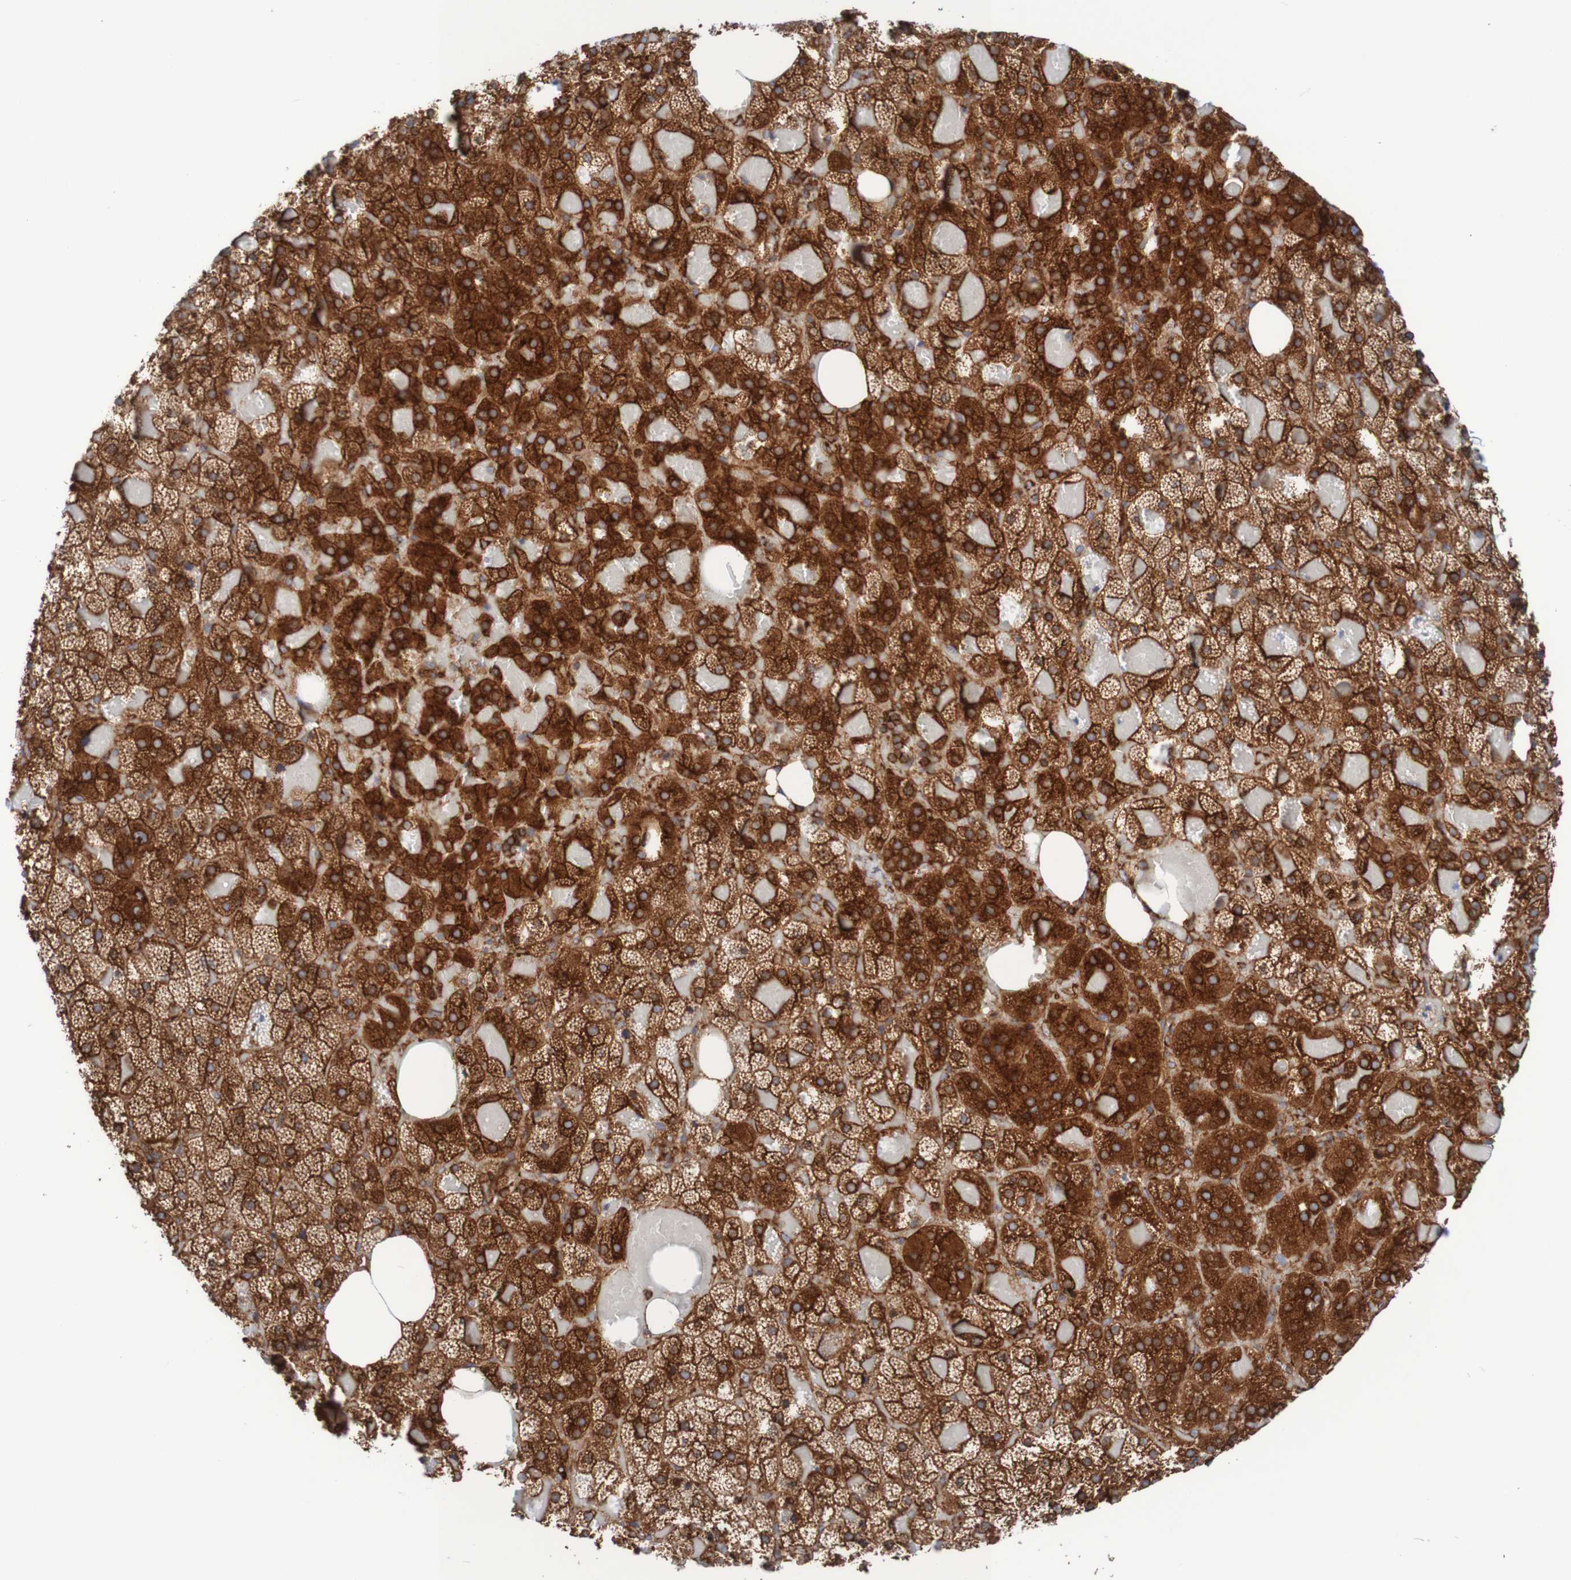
{"staining": {"intensity": "strong", "quantity": ">75%", "location": "cytoplasmic/membranous"}, "tissue": "adrenal gland", "cell_type": "Glandular cells", "image_type": "normal", "snomed": [{"axis": "morphology", "description": "Normal tissue, NOS"}, {"axis": "topography", "description": "Adrenal gland"}], "caption": "A micrograph of human adrenal gland stained for a protein reveals strong cytoplasmic/membranous brown staining in glandular cells. The staining was performed using DAB to visualize the protein expression in brown, while the nuclei were stained in blue with hematoxylin (Magnification: 20x).", "gene": "FXR2", "patient": {"sex": "female", "age": 59}}